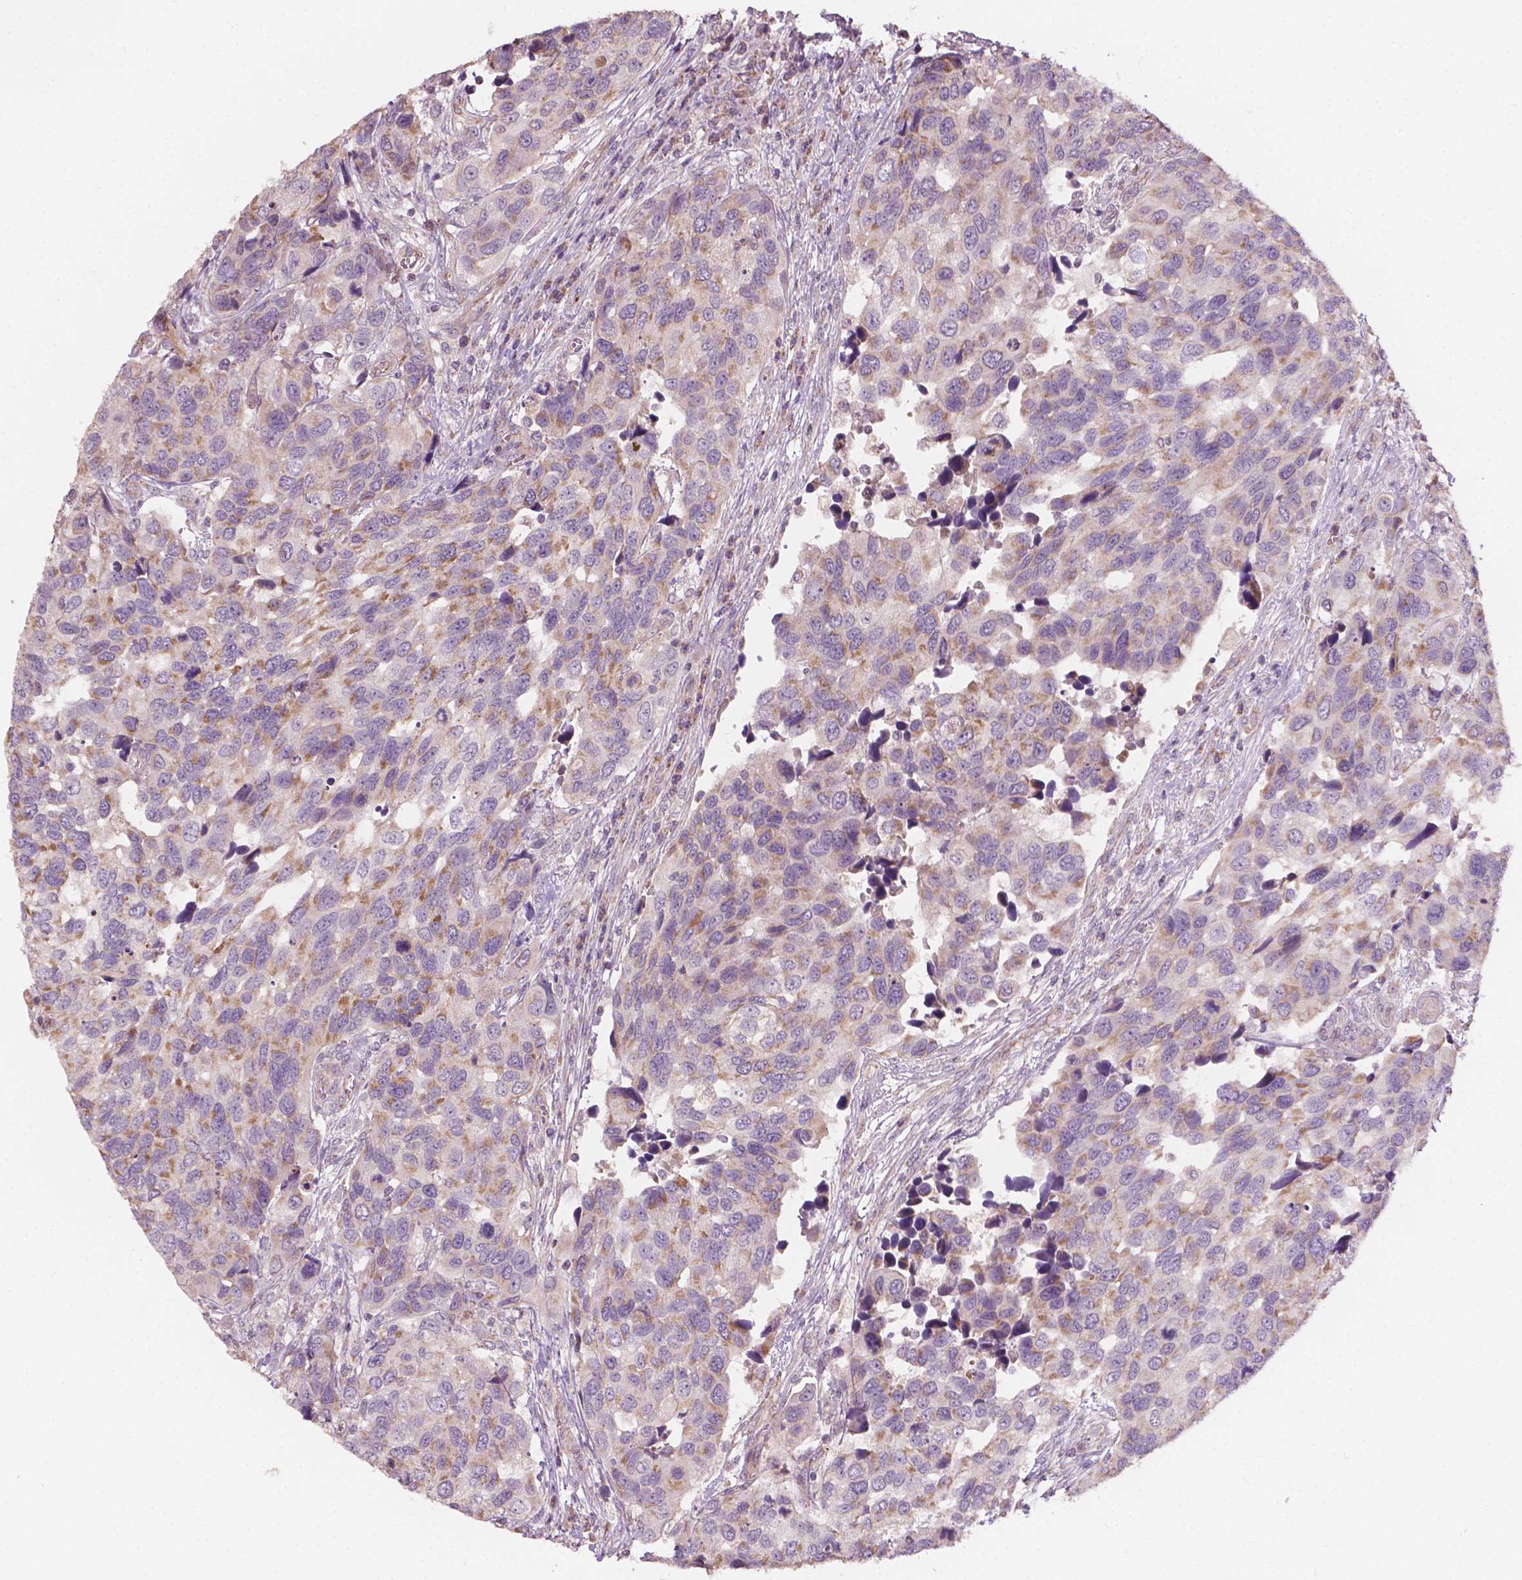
{"staining": {"intensity": "moderate", "quantity": "25%-75%", "location": "cytoplasmic/membranous"}, "tissue": "urothelial cancer", "cell_type": "Tumor cells", "image_type": "cancer", "snomed": [{"axis": "morphology", "description": "Urothelial carcinoma, High grade"}, {"axis": "topography", "description": "Urinary bladder"}], "caption": "Urothelial carcinoma (high-grade) stained with immunohistochemistry (IHC) shows moderate cytoplasmic/membranous positivity in about 25%-75% of tumor cells.", "gene": "NDUFA10", "patient": {"sex": "male", "age": 60}}